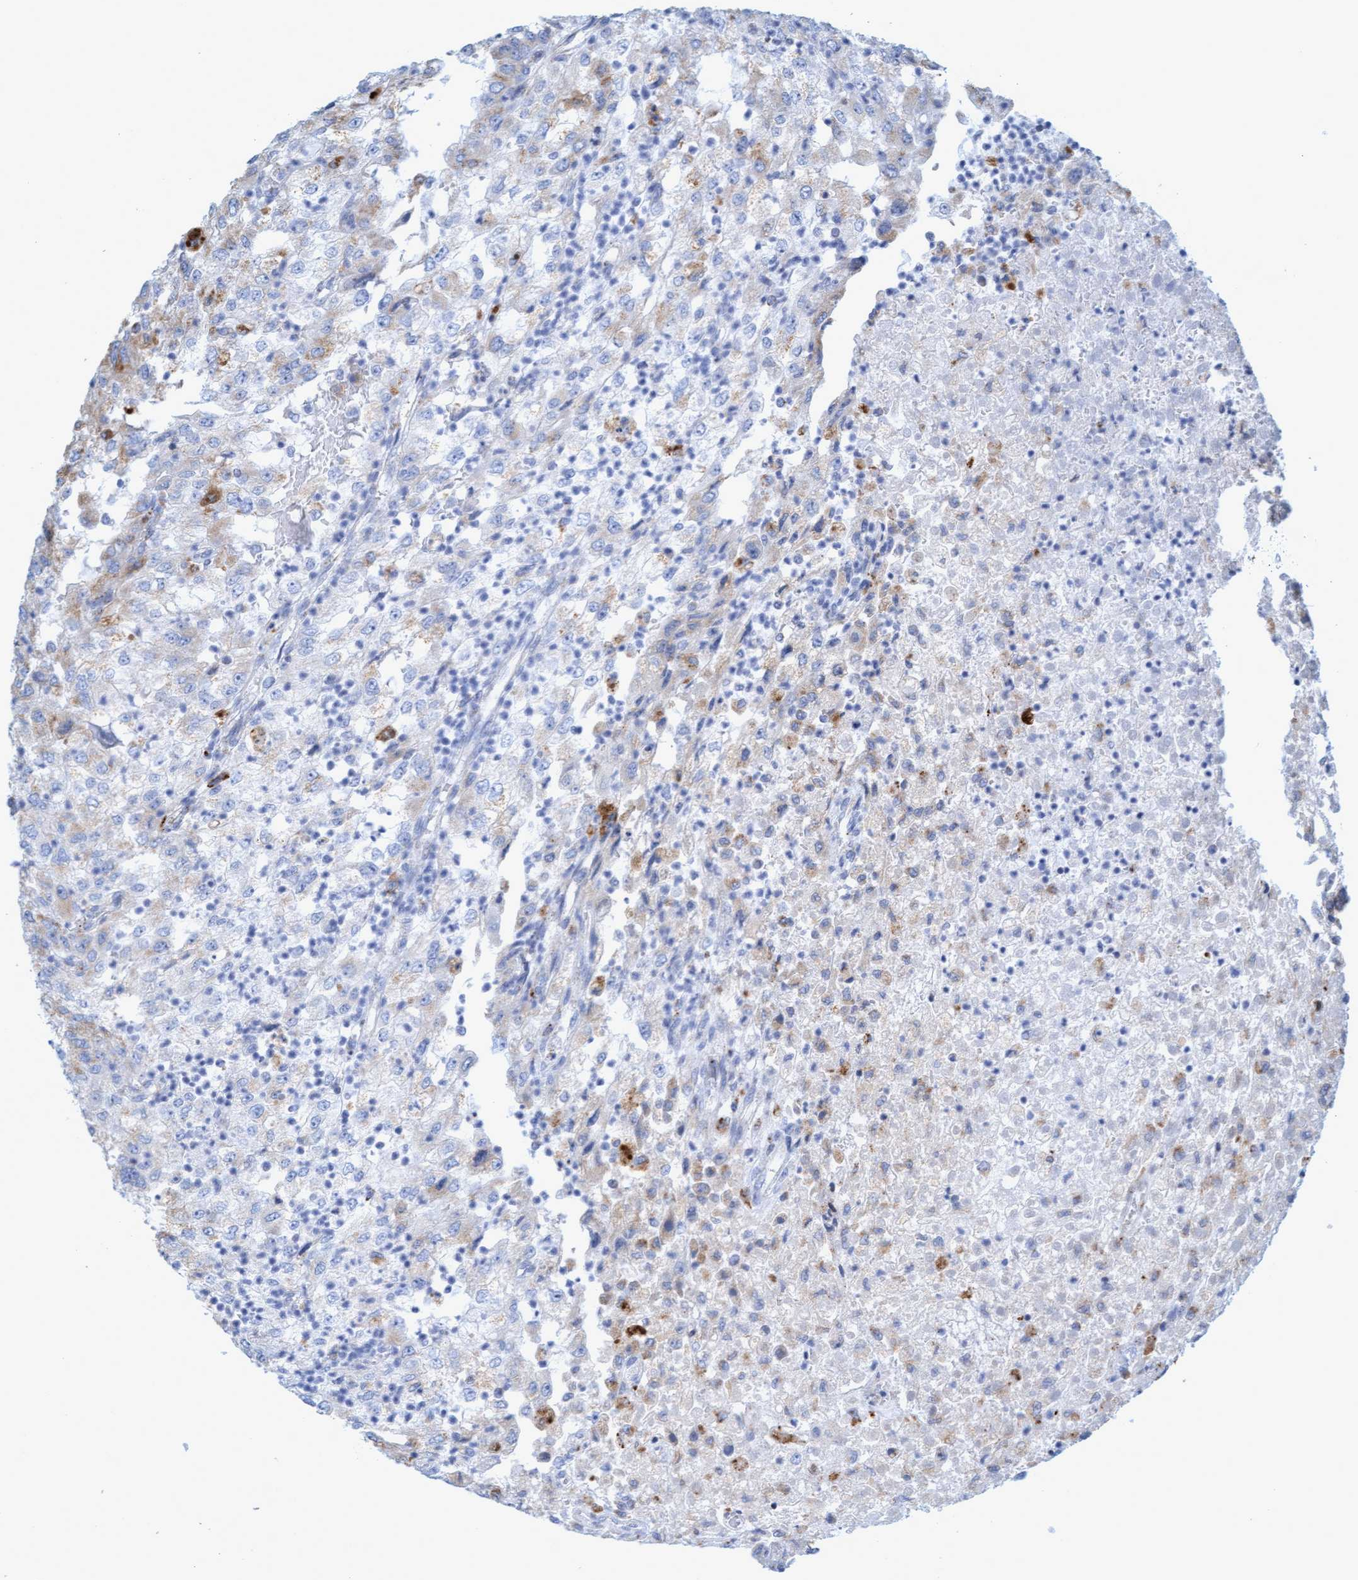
{"staining": {"intensity": "weak", "quantity": "<25%", "location": "cytoplasmic/membranous"}, "tissue": "renal cancer", "cell_type": "Tumor cells", "image_type": "cancer", "snomed": [{"axis": "morphology", "description": "Adenocarcinoma, NOS"}, {"axis": "topography", "description": "Kidney"}], "caption": "An immunohistochemistry photomicrograph of renal cancer is shown. There is no staining in tumor cells of renal cancer.", "gene": "SGSH", "patient": {"sex": "female", "age": 54}}